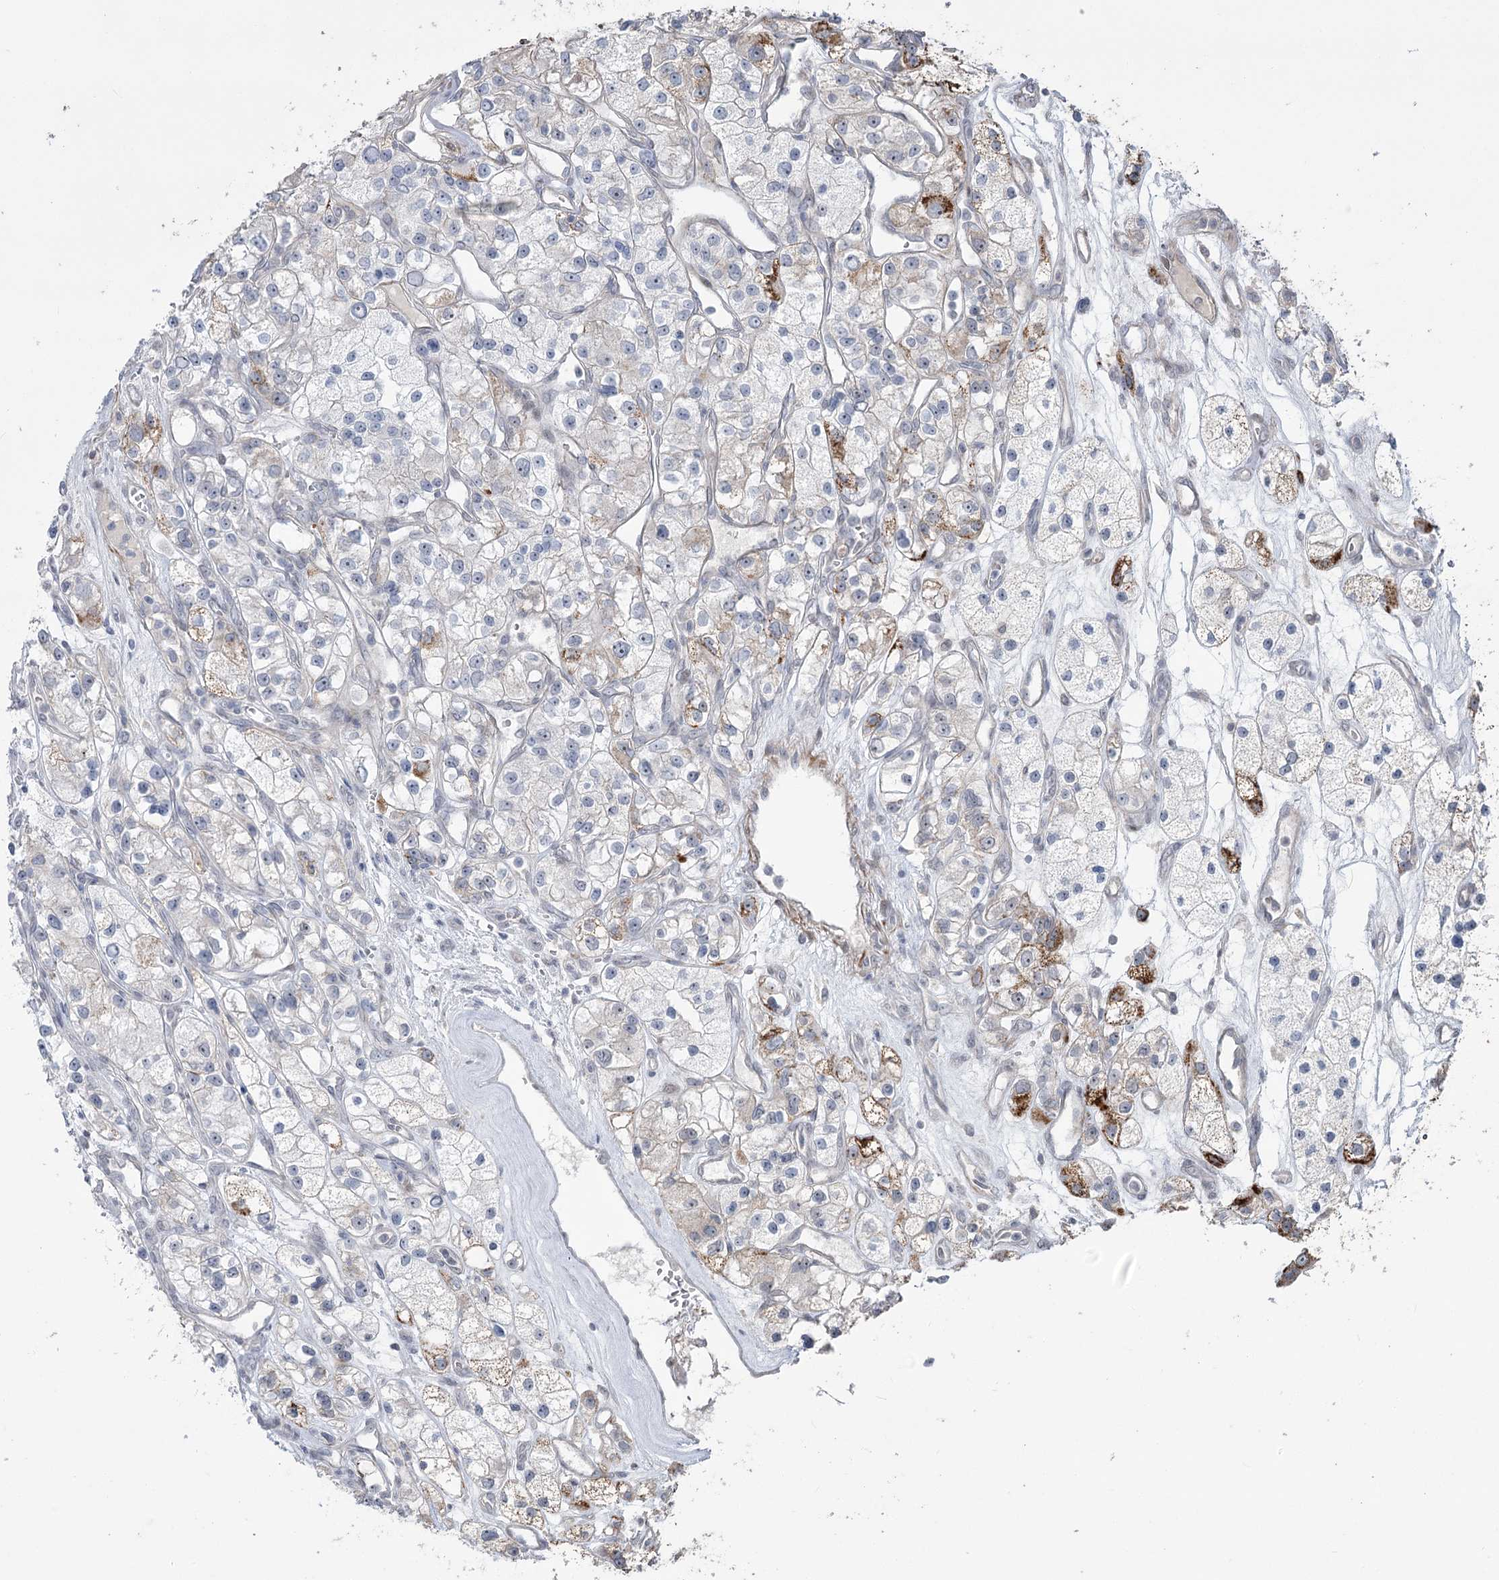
{"staining": {"intensity": "moderate", "quantity": "<25%", "location": "cytoplasmic/membranous"}, "tissue": "renal cancer", "cell_type": "Tumor cells", "image_type": "cancer", "snomed": [{"axis": "morphology", "description": "Adenocarcinoma, NOS"}, {"axis": "topography", "description": "Kidney"}], "caption": "Immunohistochemistry staining of adenocarcinoma (renal), which demonstrates low levels of moderate cytoplasmic/membranous staining in approximately <25% of tumor cells indicating moderate cytoplasmic/membranous protein expression. The staining was performed using DAB (brown) for protein detection and nuclei were counterstained in hematoxylin (blue).", "gene": "ZSCAN23", "patient": {"sex": "female", "age": 57}}